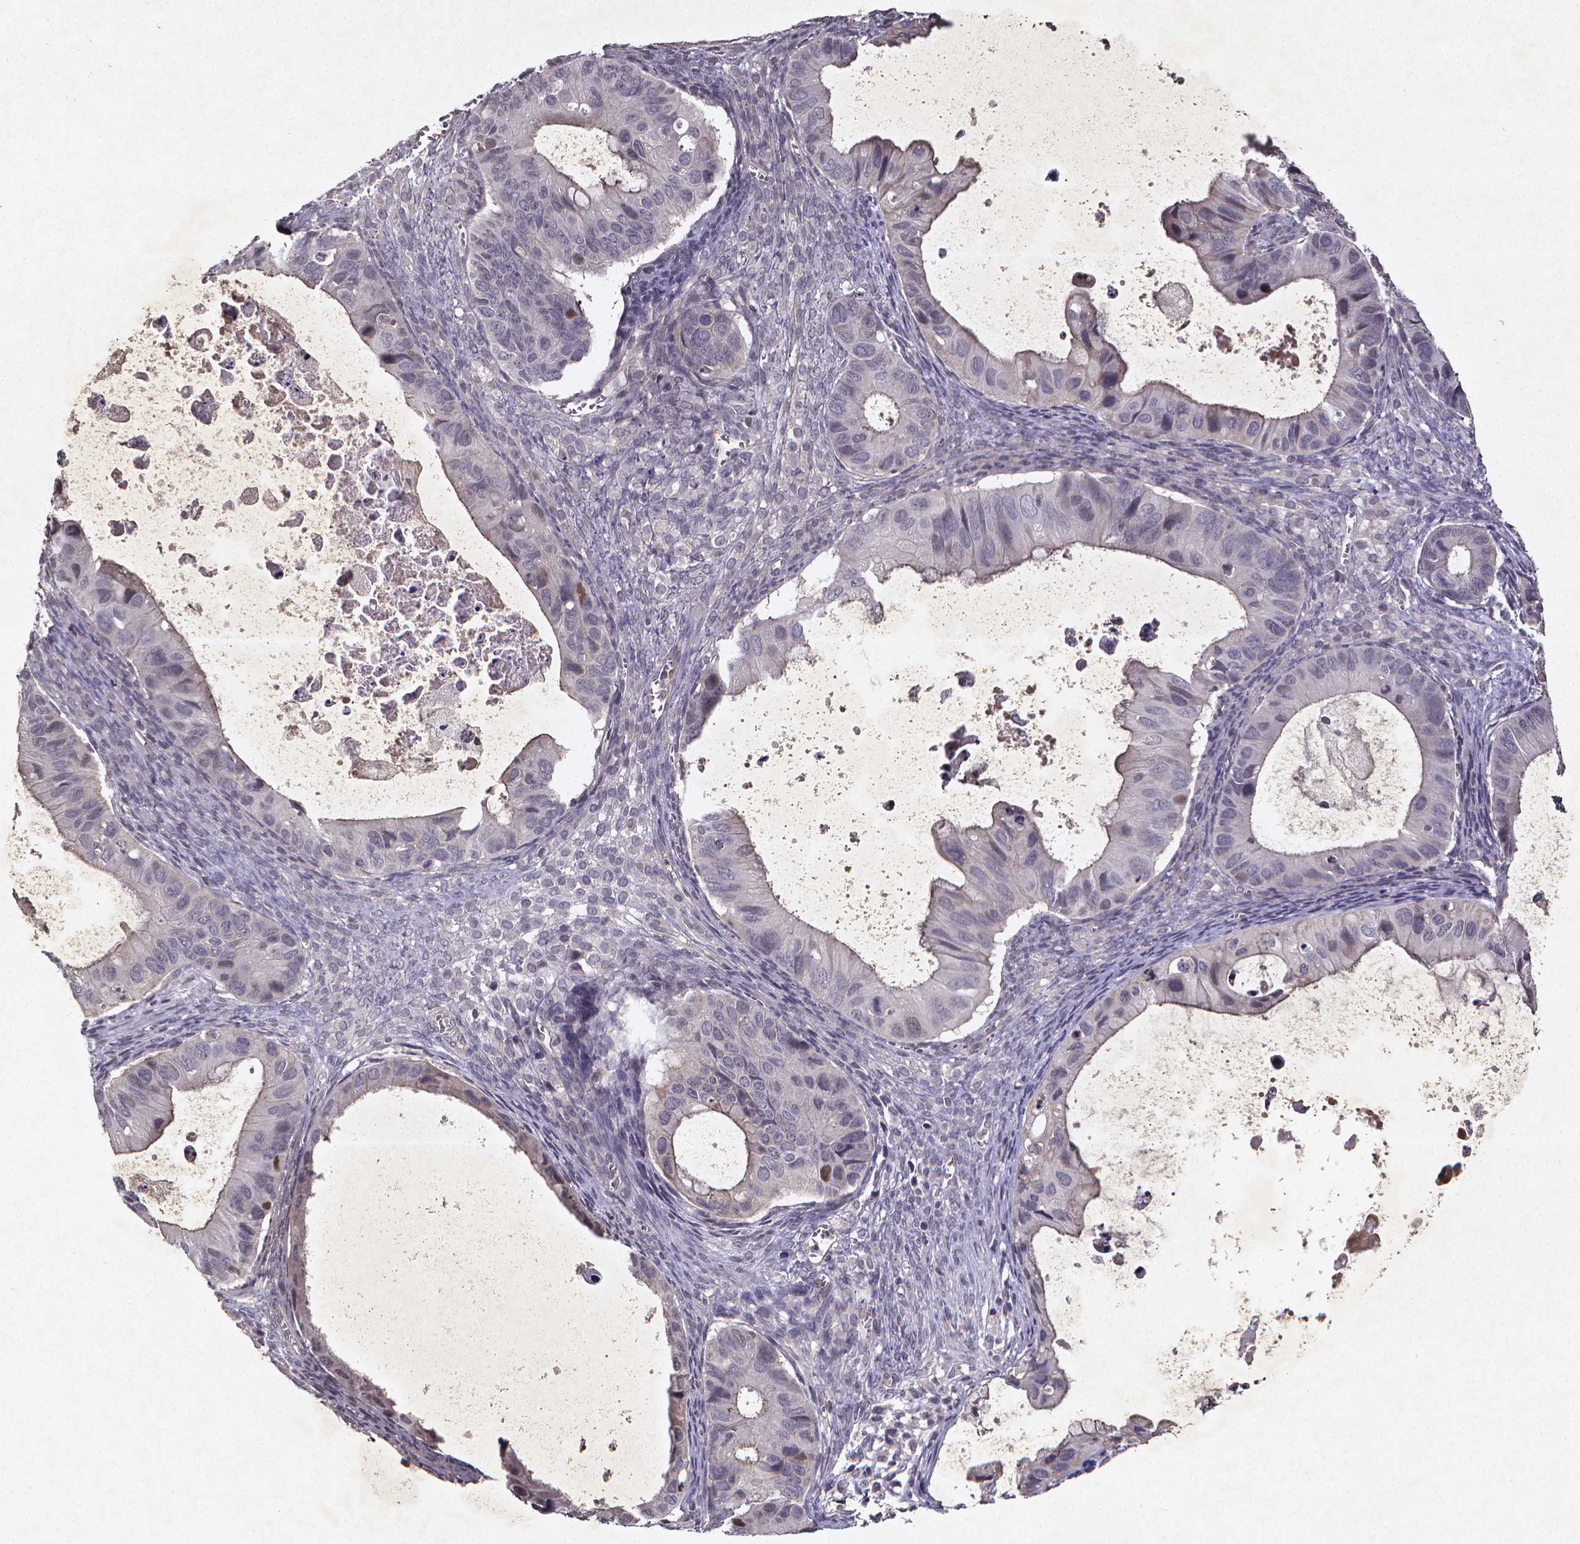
{"staining": {"intensity": "weak", "quantity": "<25%", "location": "nuclear"}, "tissue": "ovarian cancer", "cell_type": "Tumor cells", "image_type": "cancer", "snomed": [{"axis": "morphology", "description": "Cystadenocarcinoma, mucinous, NOS"}, {"axis": "topography", "description": "Ovary"}], "caption": "This histopathology image is of ovarian mucinous cystadenocarcinoma stained with IHC to label a protein in brown with the nuclei are counter-stained blue. There is no positivity in tumor cells.", "gene": "TP73", "patient": {"sex": "female", "age": 64}}